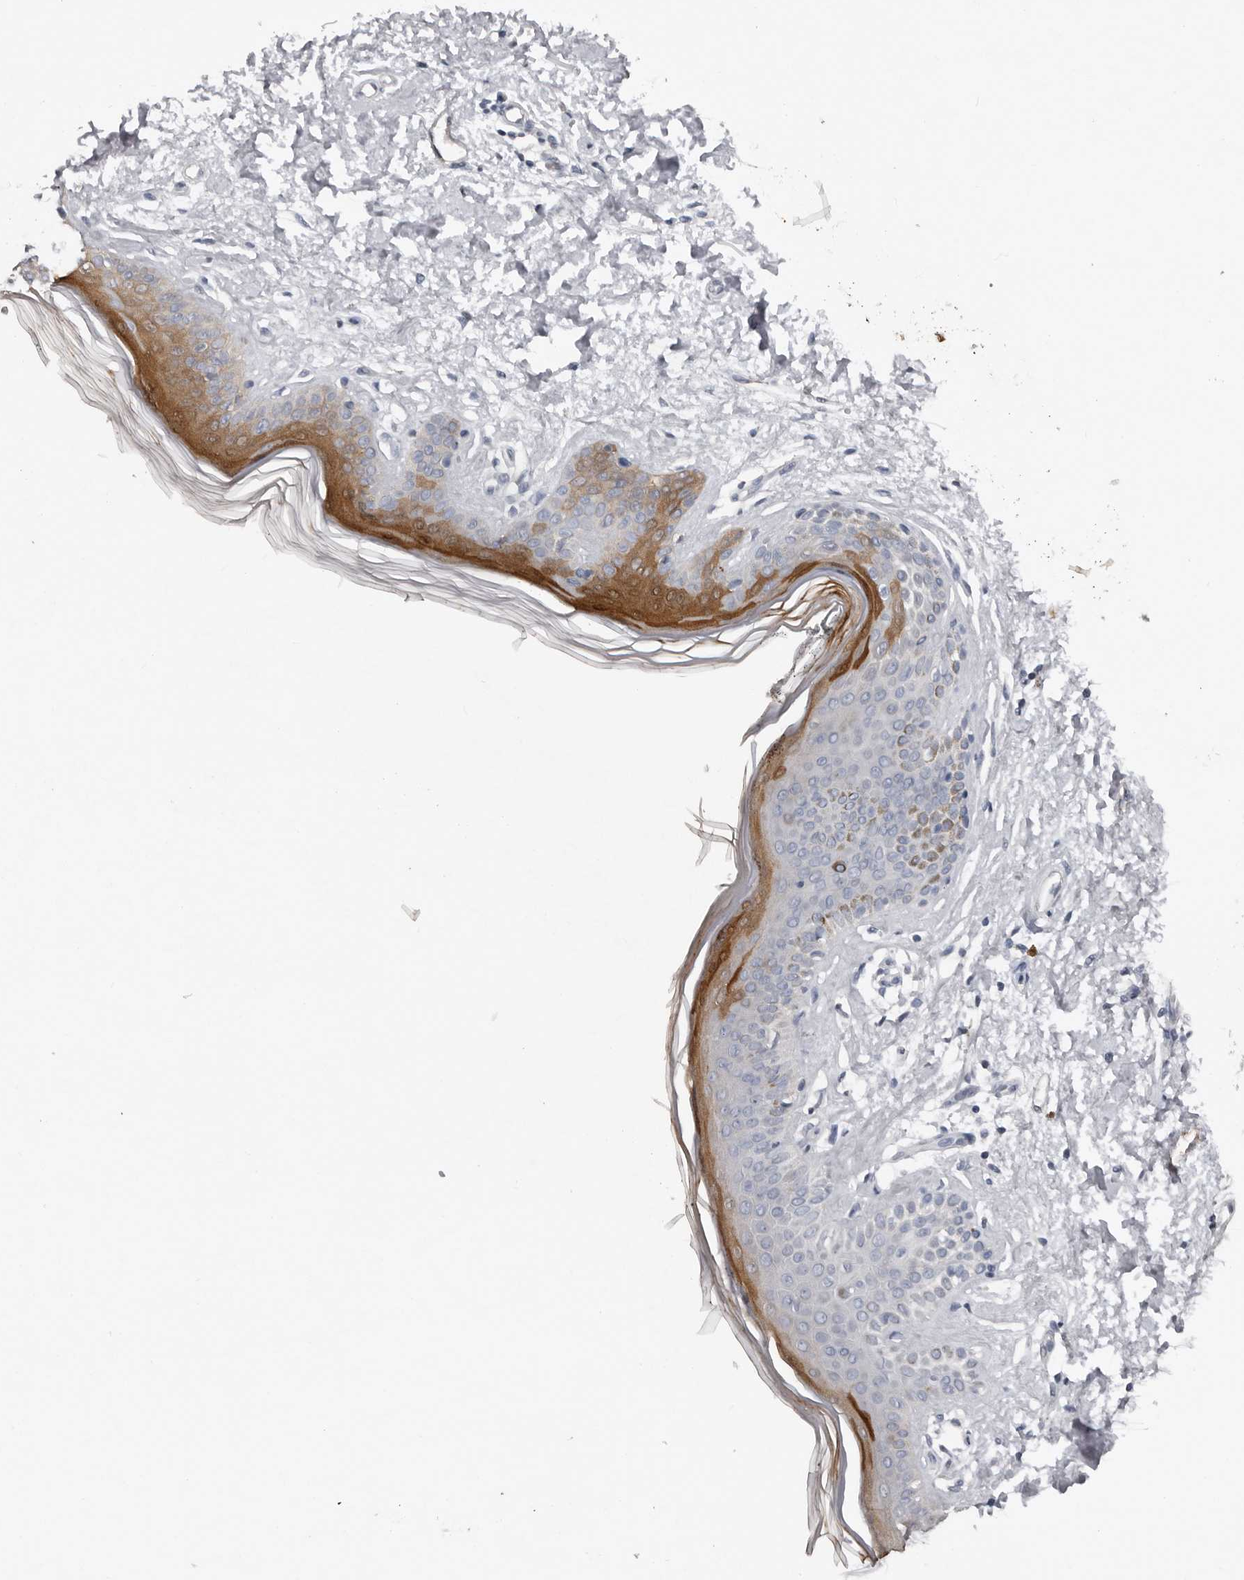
{"staining": {"intensity": "negative", "quantity": "none", "location": "none"}, "tissue": "skin", "cell_type": "Fibroblasts", "image_type": "normal", "snomed": [{"axis": "morphology", "description": "Normal tissue, NOS"}, {"axis": "topography", "description": "Skin"}], "caption": "Immunohistochemical staining of benign skin demonstrates no significant expression in fibroblasts.", "gene": "FABP7", "patient": {"sex": "female", "age": 64}}